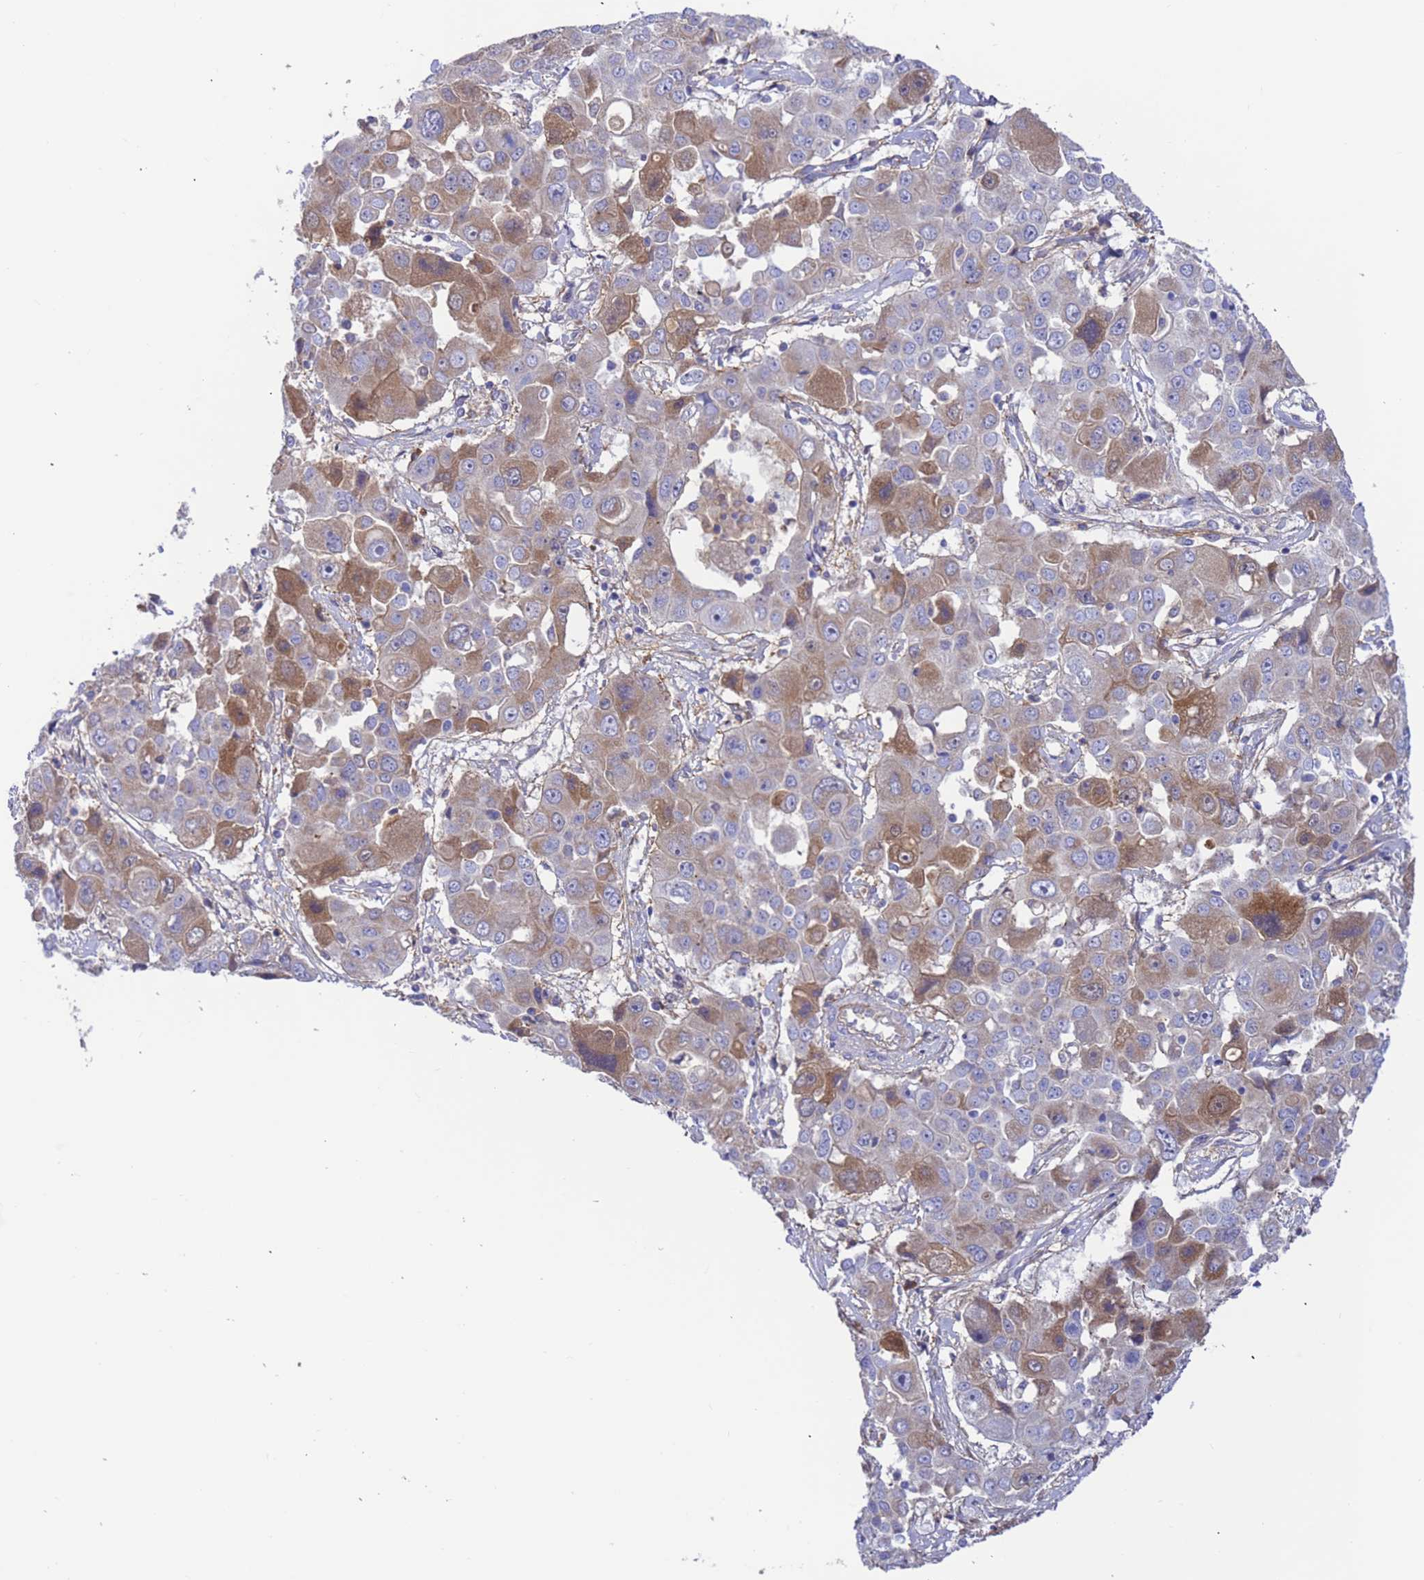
{"staining": {"intensity": "weak", "quantity": "25%-75%", "location": "cytoplasmic/membranous"}, "tissue": "liver cancer", "cell_type": "Tumor cells", "image_type": "cancer", "snomed": [{"axis": "morphology", "description": "Cholangiocarcinoma"}, {"axis": "topography", "description": "Liver"}], "caption": "IHC histopathology image of neoplastic tissue: liver cholangiocarcinoma stained using IHC displays low levels of weak protein expression localized specifically in the cytoplasmic/membranous of tumor cells, appearing as a cytoplasmic/membranous brown color.", "gene": "FOXRED1", "patient": {"sex": "male", "age": 67}}